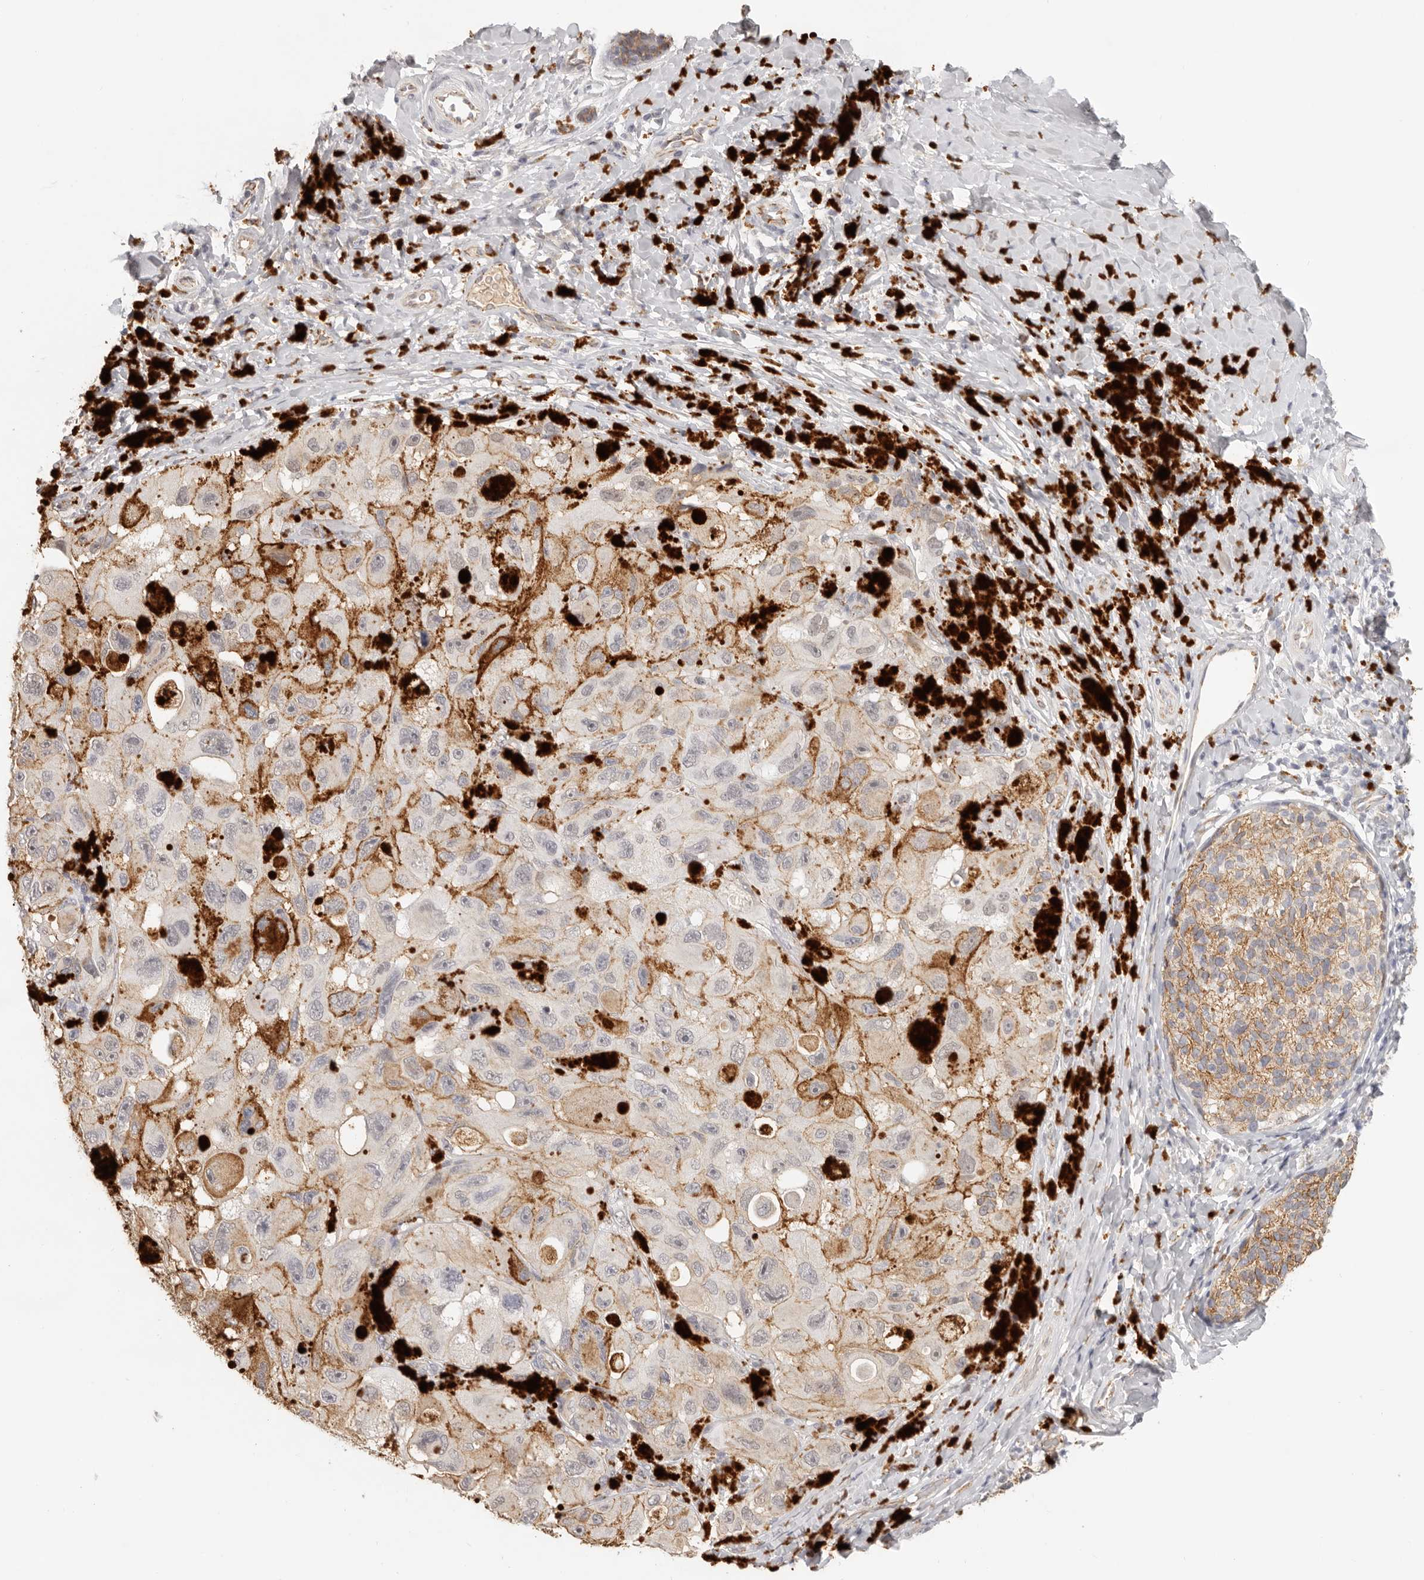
{"staining": {"intensity": "moderate", "quantity": "25%-75%", "location": "cytoplasmic/membranous"}, "tissue": "melanoma", "cell_type": "Tumor cells", "image_type": "cancer", "snomed": [{"axis": "morphology", "description": "Malignant melanoma, NOS"}, {"axis": "topography", "description": "Skin"}], "caption": "A micrograph of human malignant melanoma stained for a protein shows moderate cytoplasmic/membranous brown staining in tumor cells.", "gene": "ANXA9", "patient": {"sex": "female", "age": 73}}